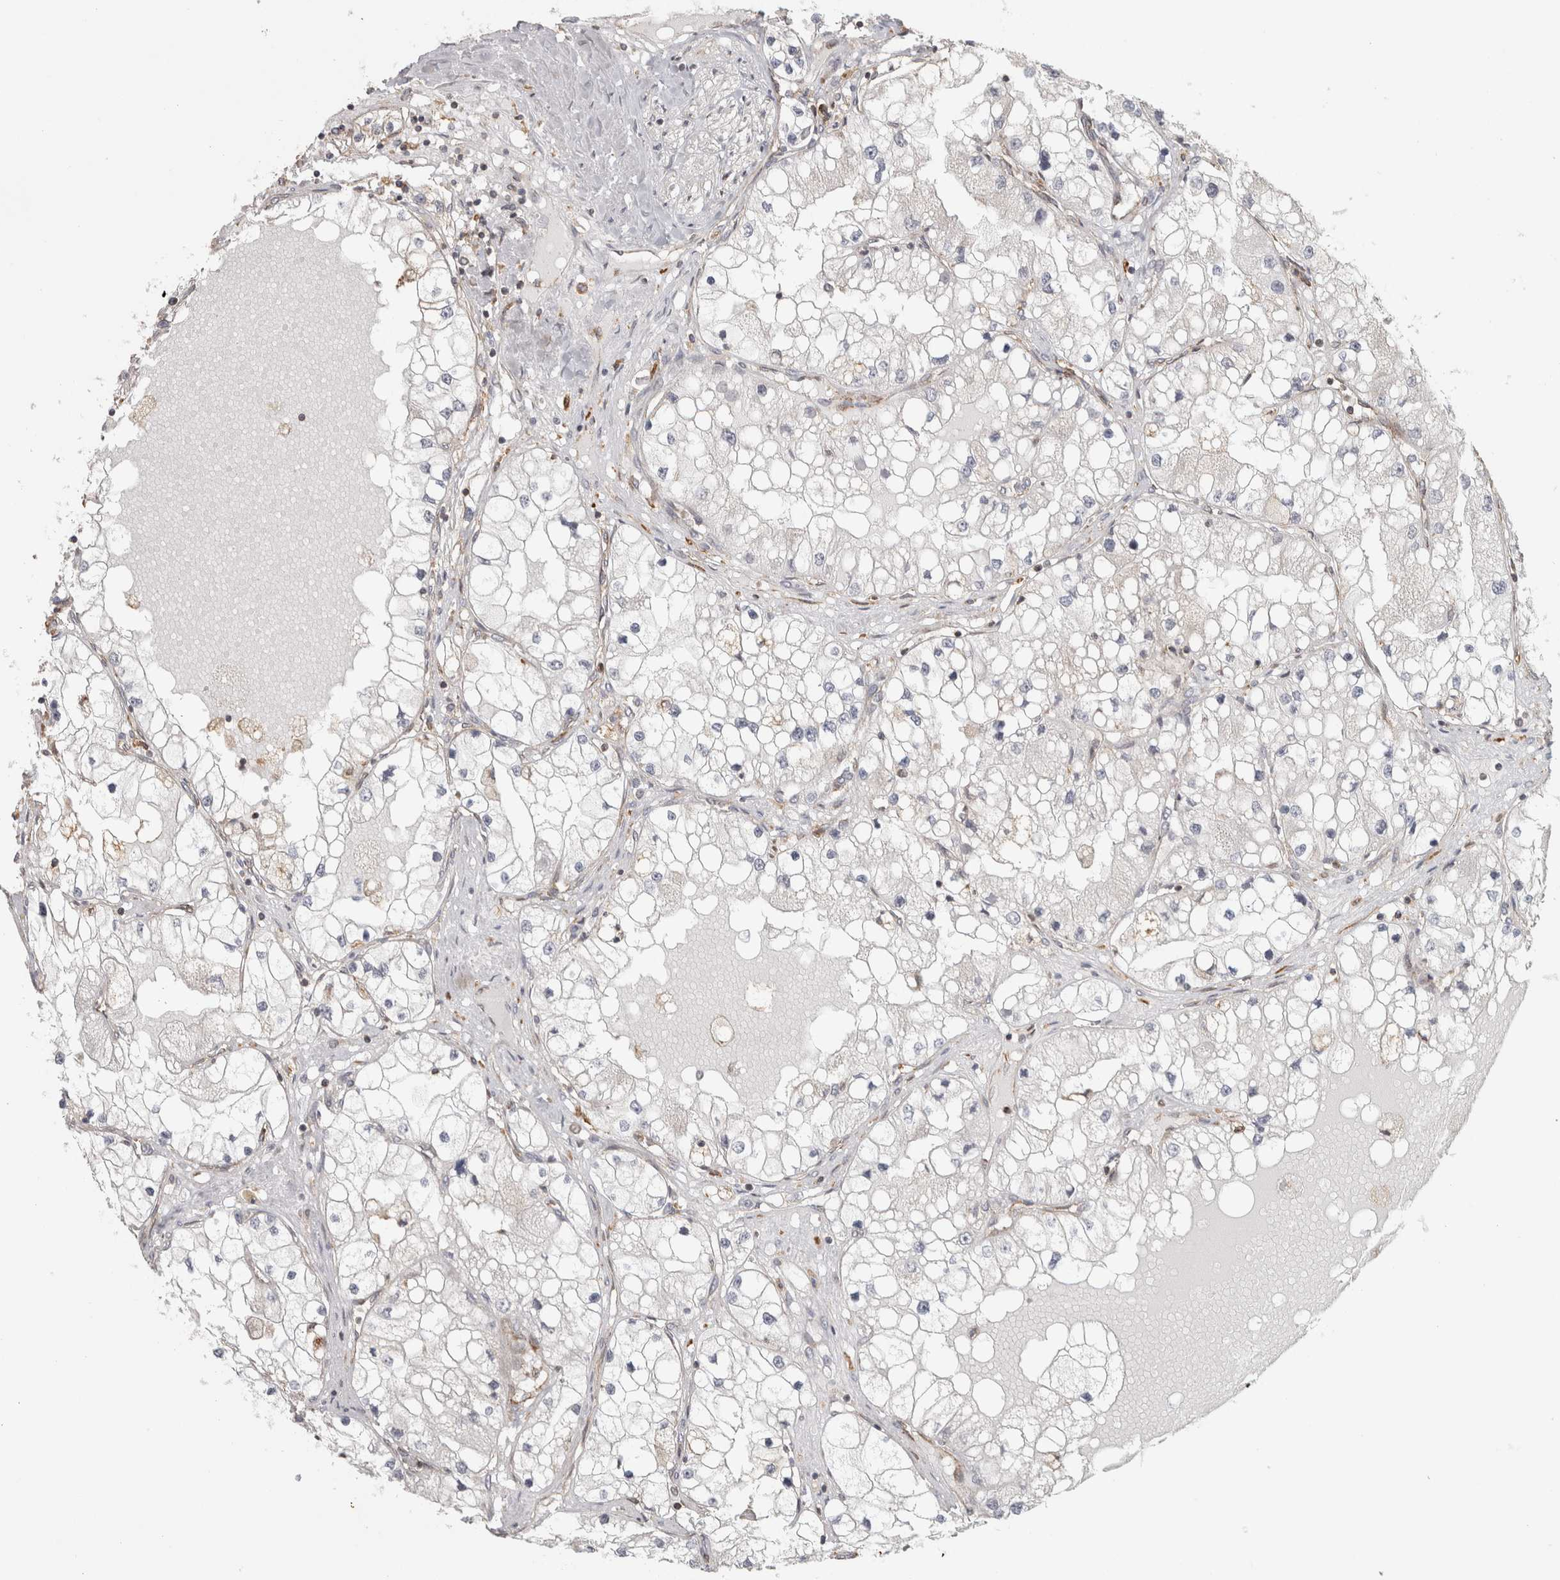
{"staining": {"intensity": "negative", "quantity": "none", "location": "none"}, "tissue": "renal cancer", "cell_type": "Tumor cells", "image_type": "cancer", "snomed": [{"axis": "morphology", "description": "Adenocarcinoma, NOS"}, {"axis": "topography", "description": "Kidney"}], "caption": "Adenocarcinoma (renal) was stained to show a protein in brown. There is no significant staining in tumor cells.", "gene": "HLA-E", "patient": {"sex": "male", "age": 68}}